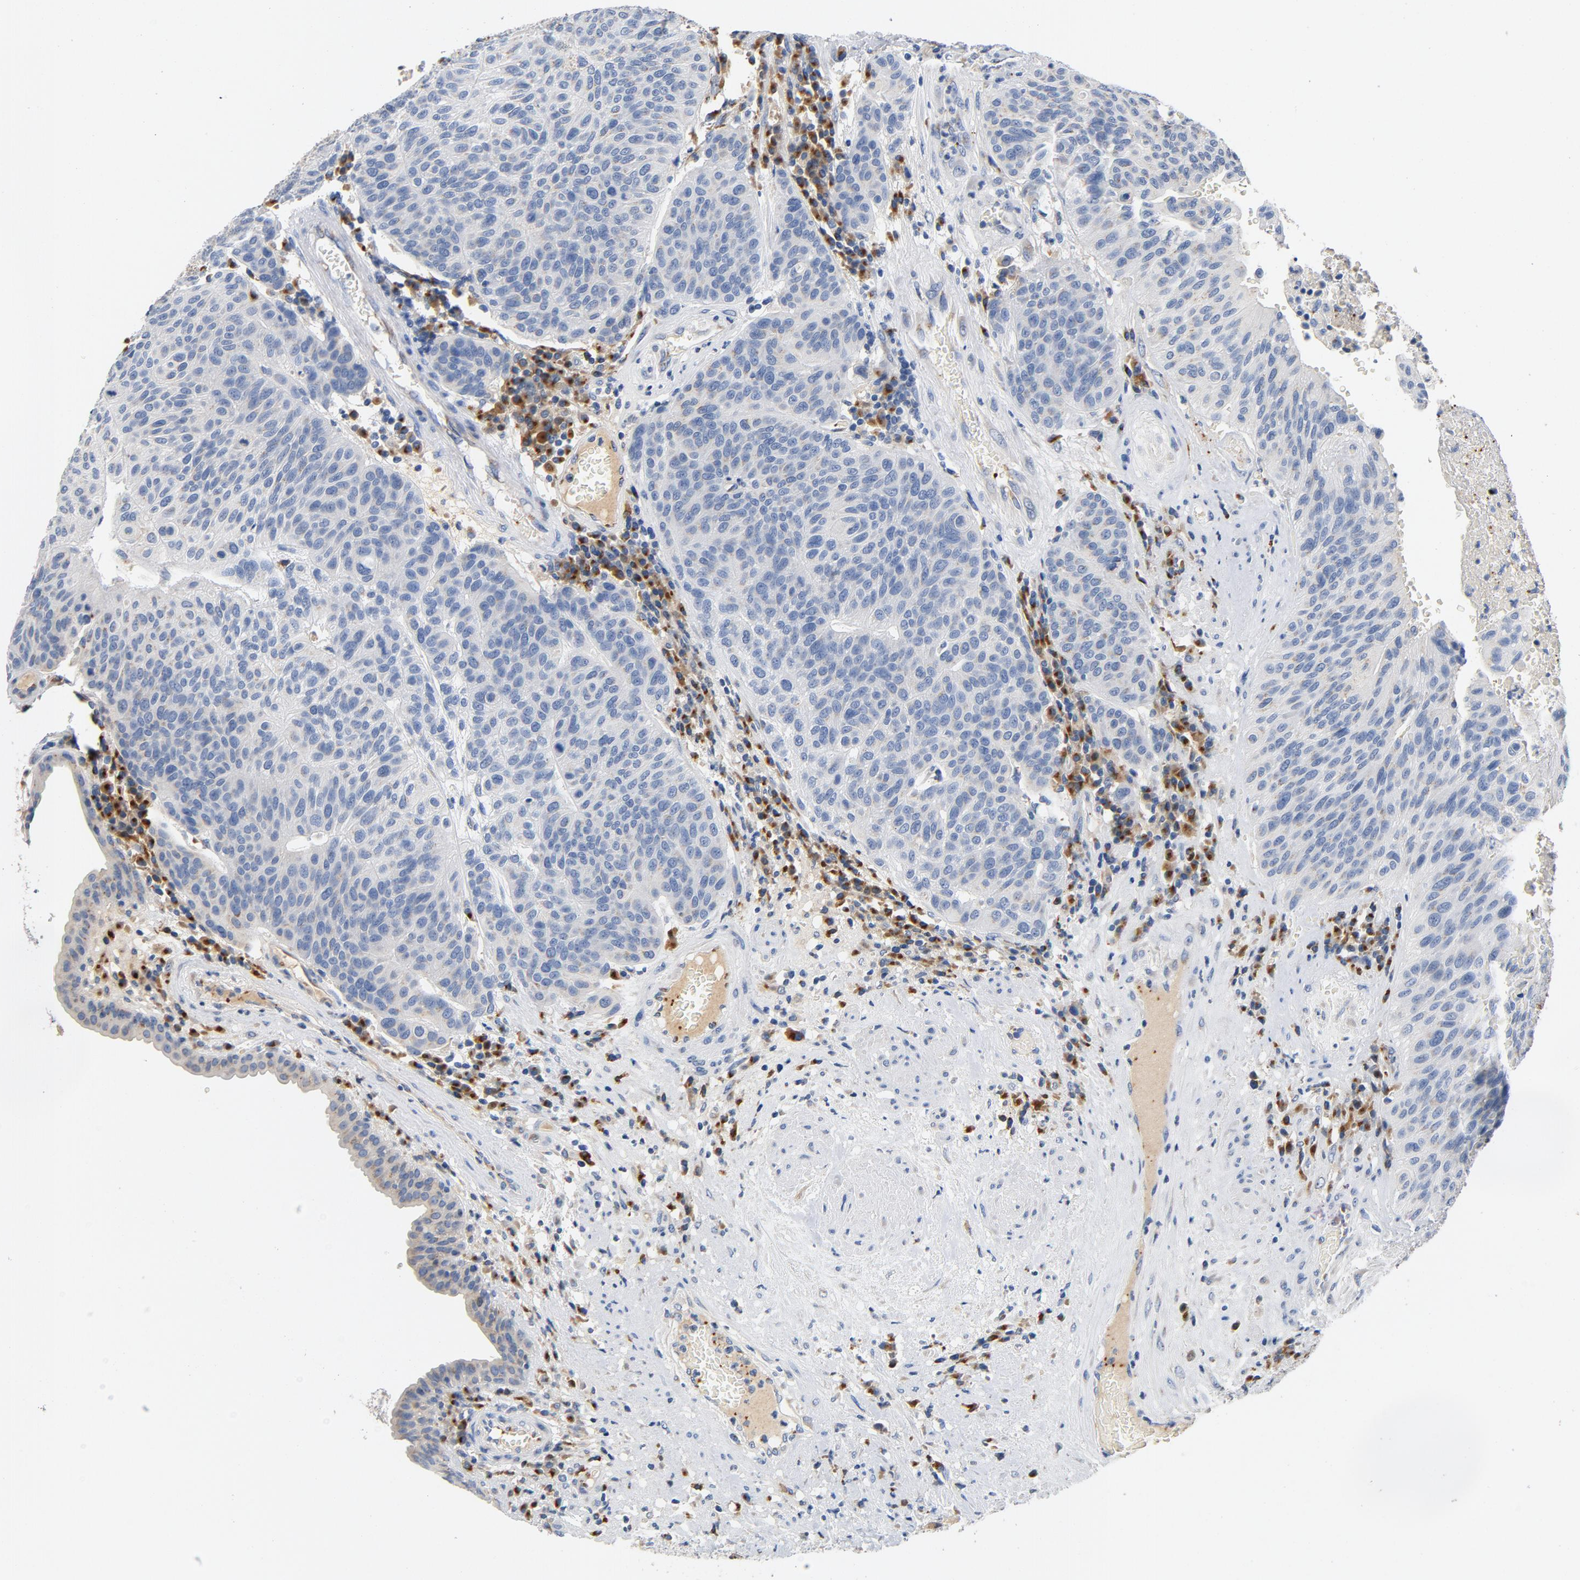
{"staining": {"intensity": "negative", "quantity": "none", "location": "none"}, "tissue": "urothelial cancer", "cell_type": "Tumor cells", "image_type": "cancer", "snomed": [{"axis": "morphology", "description": "Urothelial carcinoma, High grade"}, {"axis": "topography", "description": "Urinary bladder"}], "caption": "DAB immunohistochemical staining of urothelial cancer shows no significant staining in tumor cells.", "gene": "LMAN2", "patient": {"sex": "male", "age": 66}}